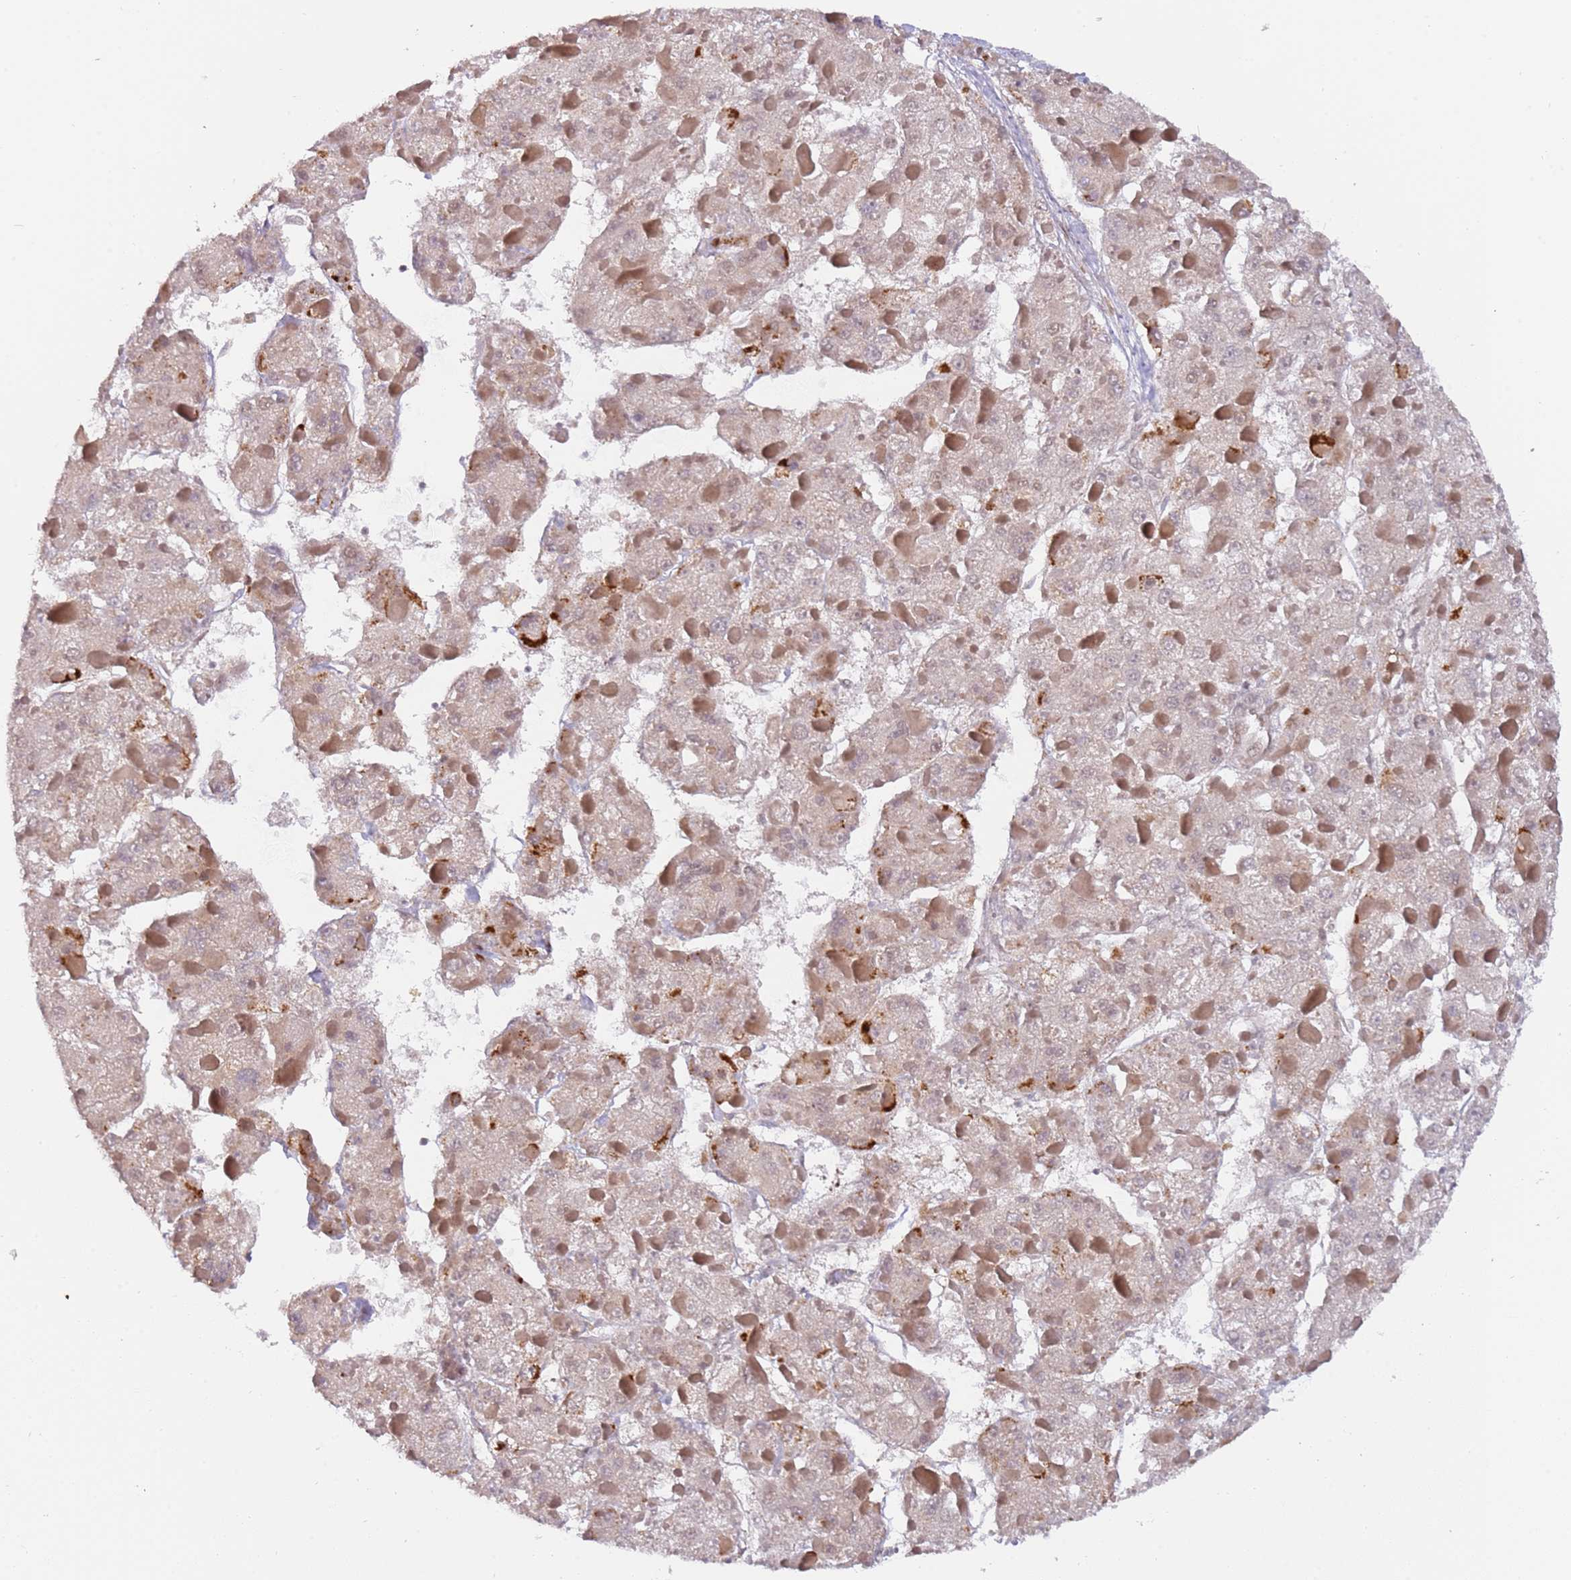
{"staining": {"intensity": "weak", "quantity": "25%-75%", "location": "cytoplasmic/membranous"}, "tissue": "liver cancer", "cell_type": "Tumor cells", "image_type": "cancer", "snomed": [{"axis": "morphology", "description": "Carcinoma, Hepatocellular, NOS"}, {"axis": "topography", "description": "Liver"}], "caption": "Weak cytoplasmic/membranous positivity for a protein is identified in about 25%-75% of tumor cells of liver cancer (hepatocellular carcinoma) using IHC.", "gene": "LGALSL", "patient": {"sex": "female", "age": 73}}